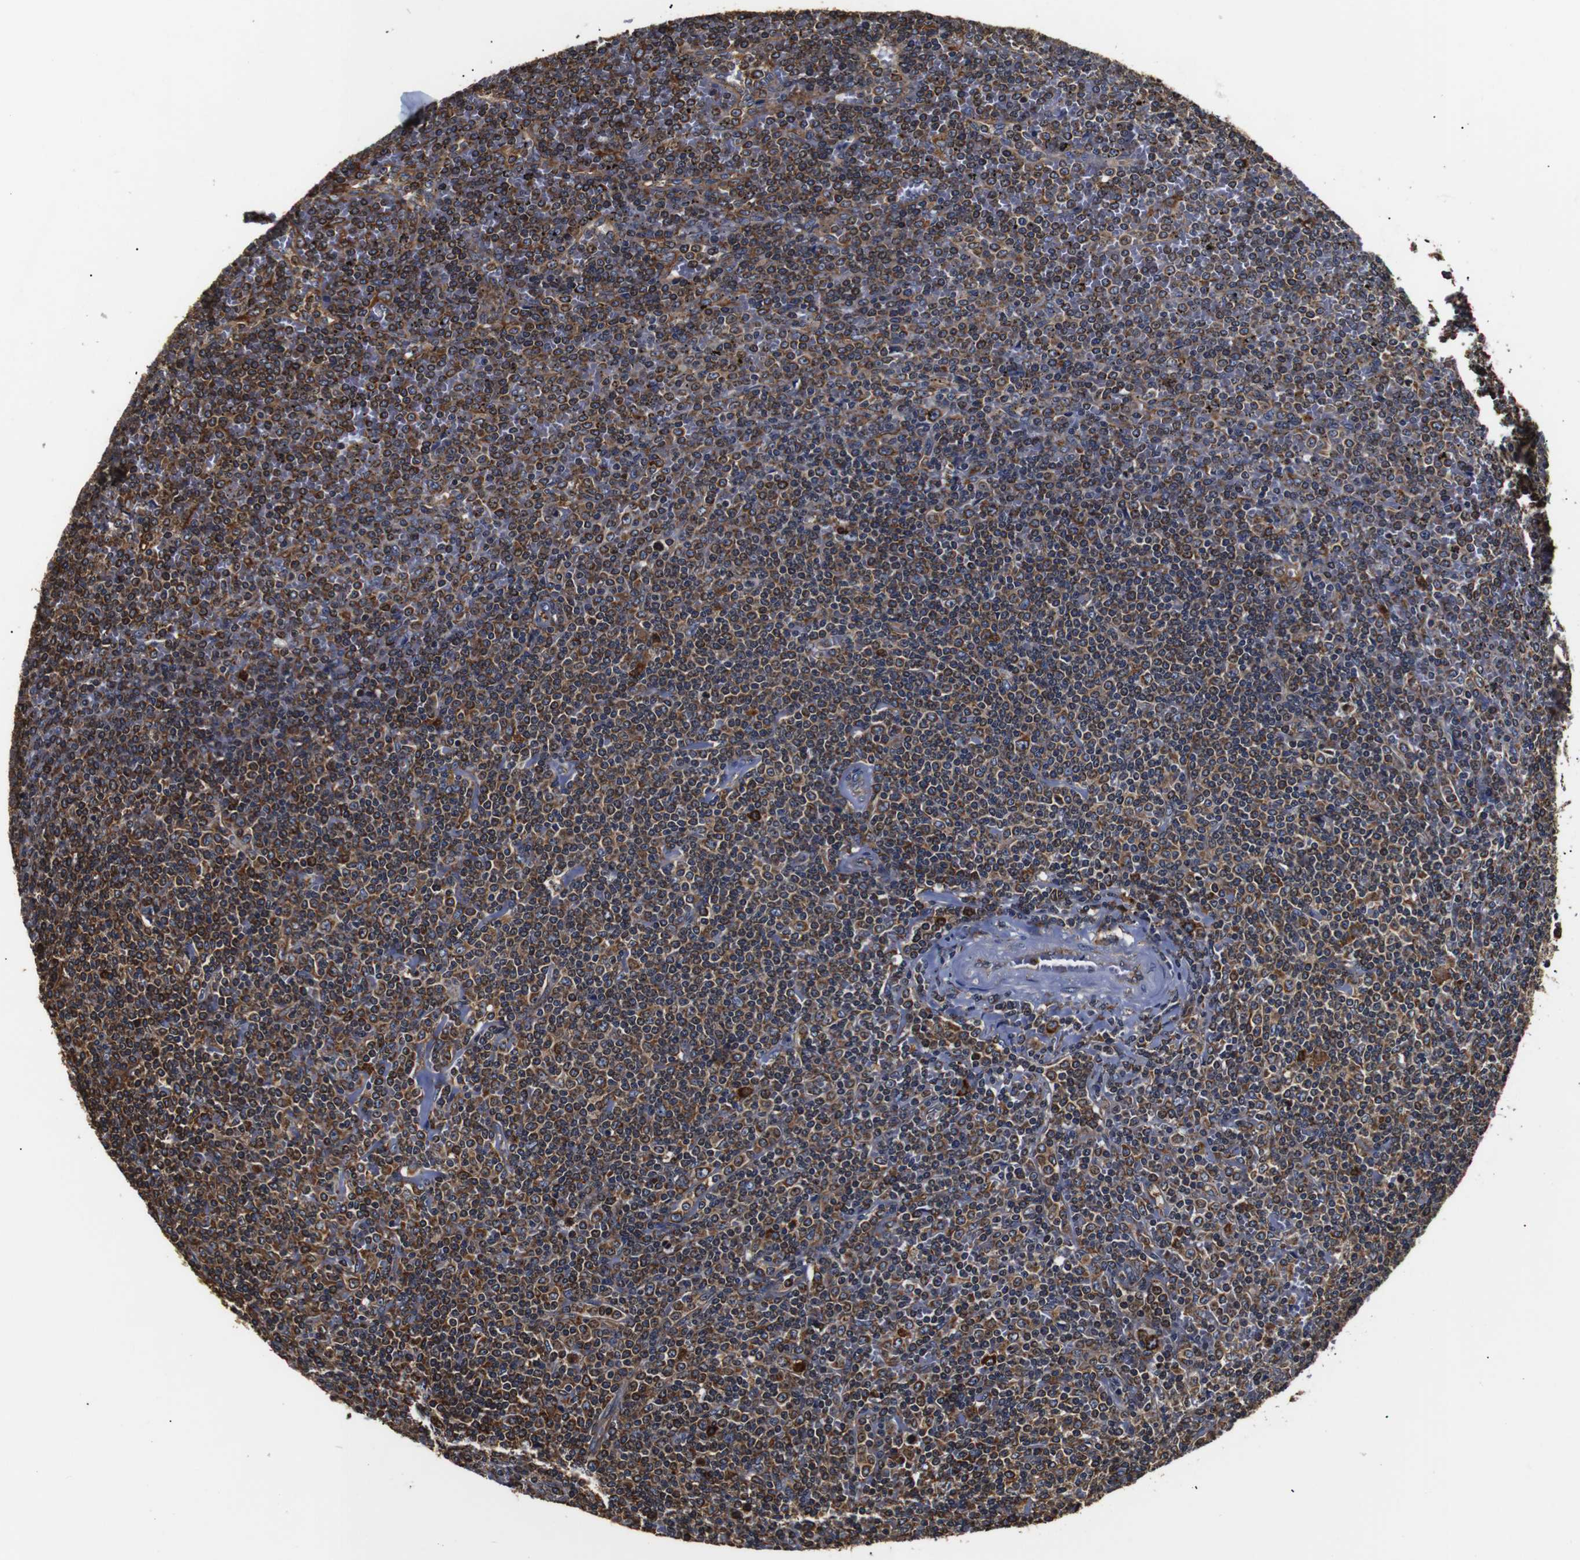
{"staining": {"intensity": "moderate", "quantity": "25%-75%", "location": "cytoplasmic/membranous"}, "tissue": "lymphoma", "cell_type": "Tumor cells", "image_type": "cancer", "snomed": [{"axis": "morphology", "description": "Malignant lymphoma, non-Hodgkin's type, Low grade"}, {"axis": "topography", "description": "Spleen"}], "caption": "Human lymphoma stained for a protein (brown) demonstrates moderate cytoplasmic/membranous positive staining in approximately 25%-75% of tumor cells.", "gene": "HHIP", "patient": {"sex": "female", "age": 19}}